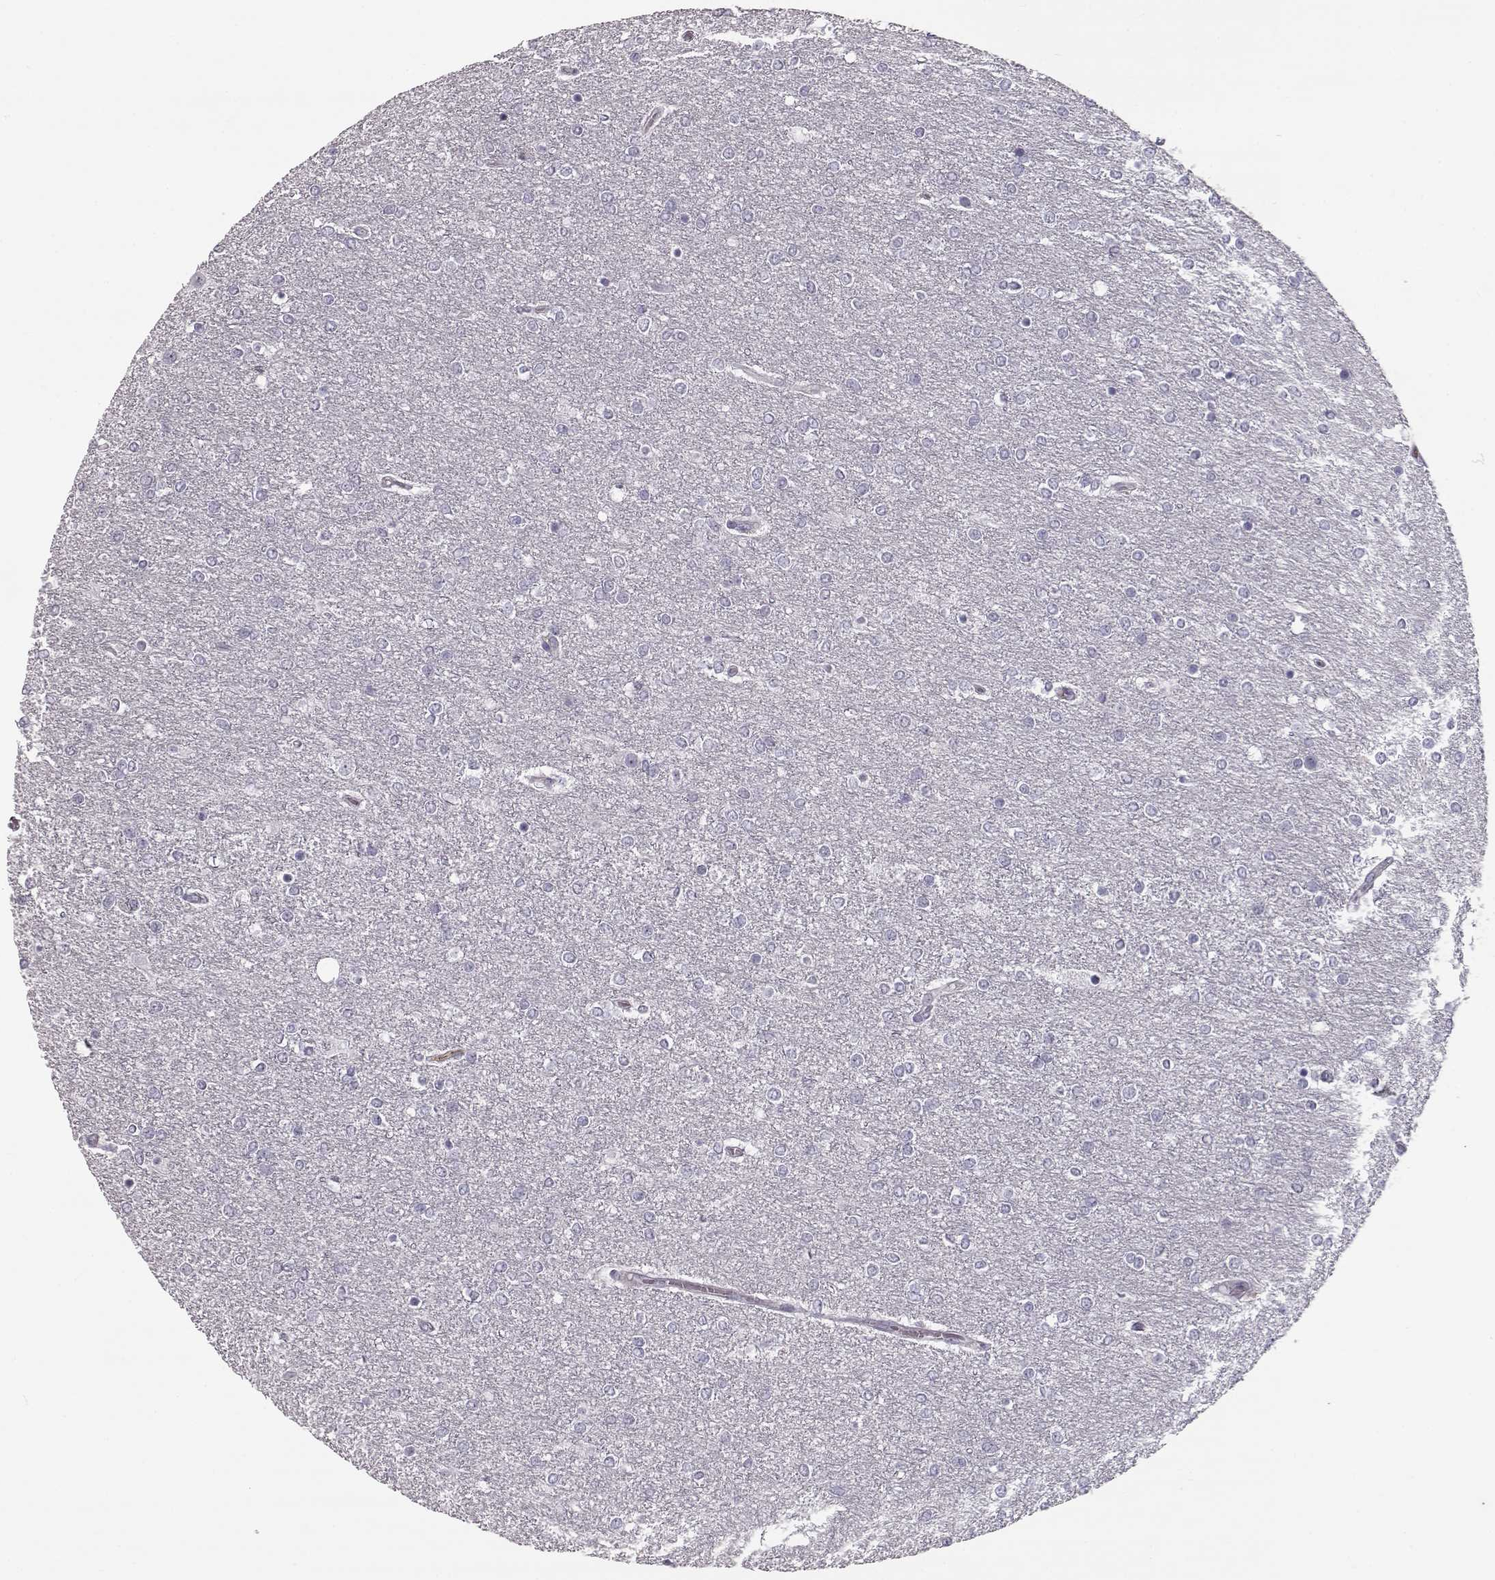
{"staining": {"intensity": "negative", "quantity": "none", "location": "none"}, "tissue": "glioma", "cell_type": "Tumor cells", "image_type": "cancer", "snomed": [{"axis": "morphology", "description": "Glioma, malignant, High grade"}, {"axis": "topography", "description": "Brain"}], "caption": "IHC photomicrograph of neoplastic tissue: human glioma stained with DAB (3,3'-diaminobenzidine) reveals no significant protein expression in tumor cells.", "gene": "CCL19", "patient": {"sex": "female", "age": 61}}